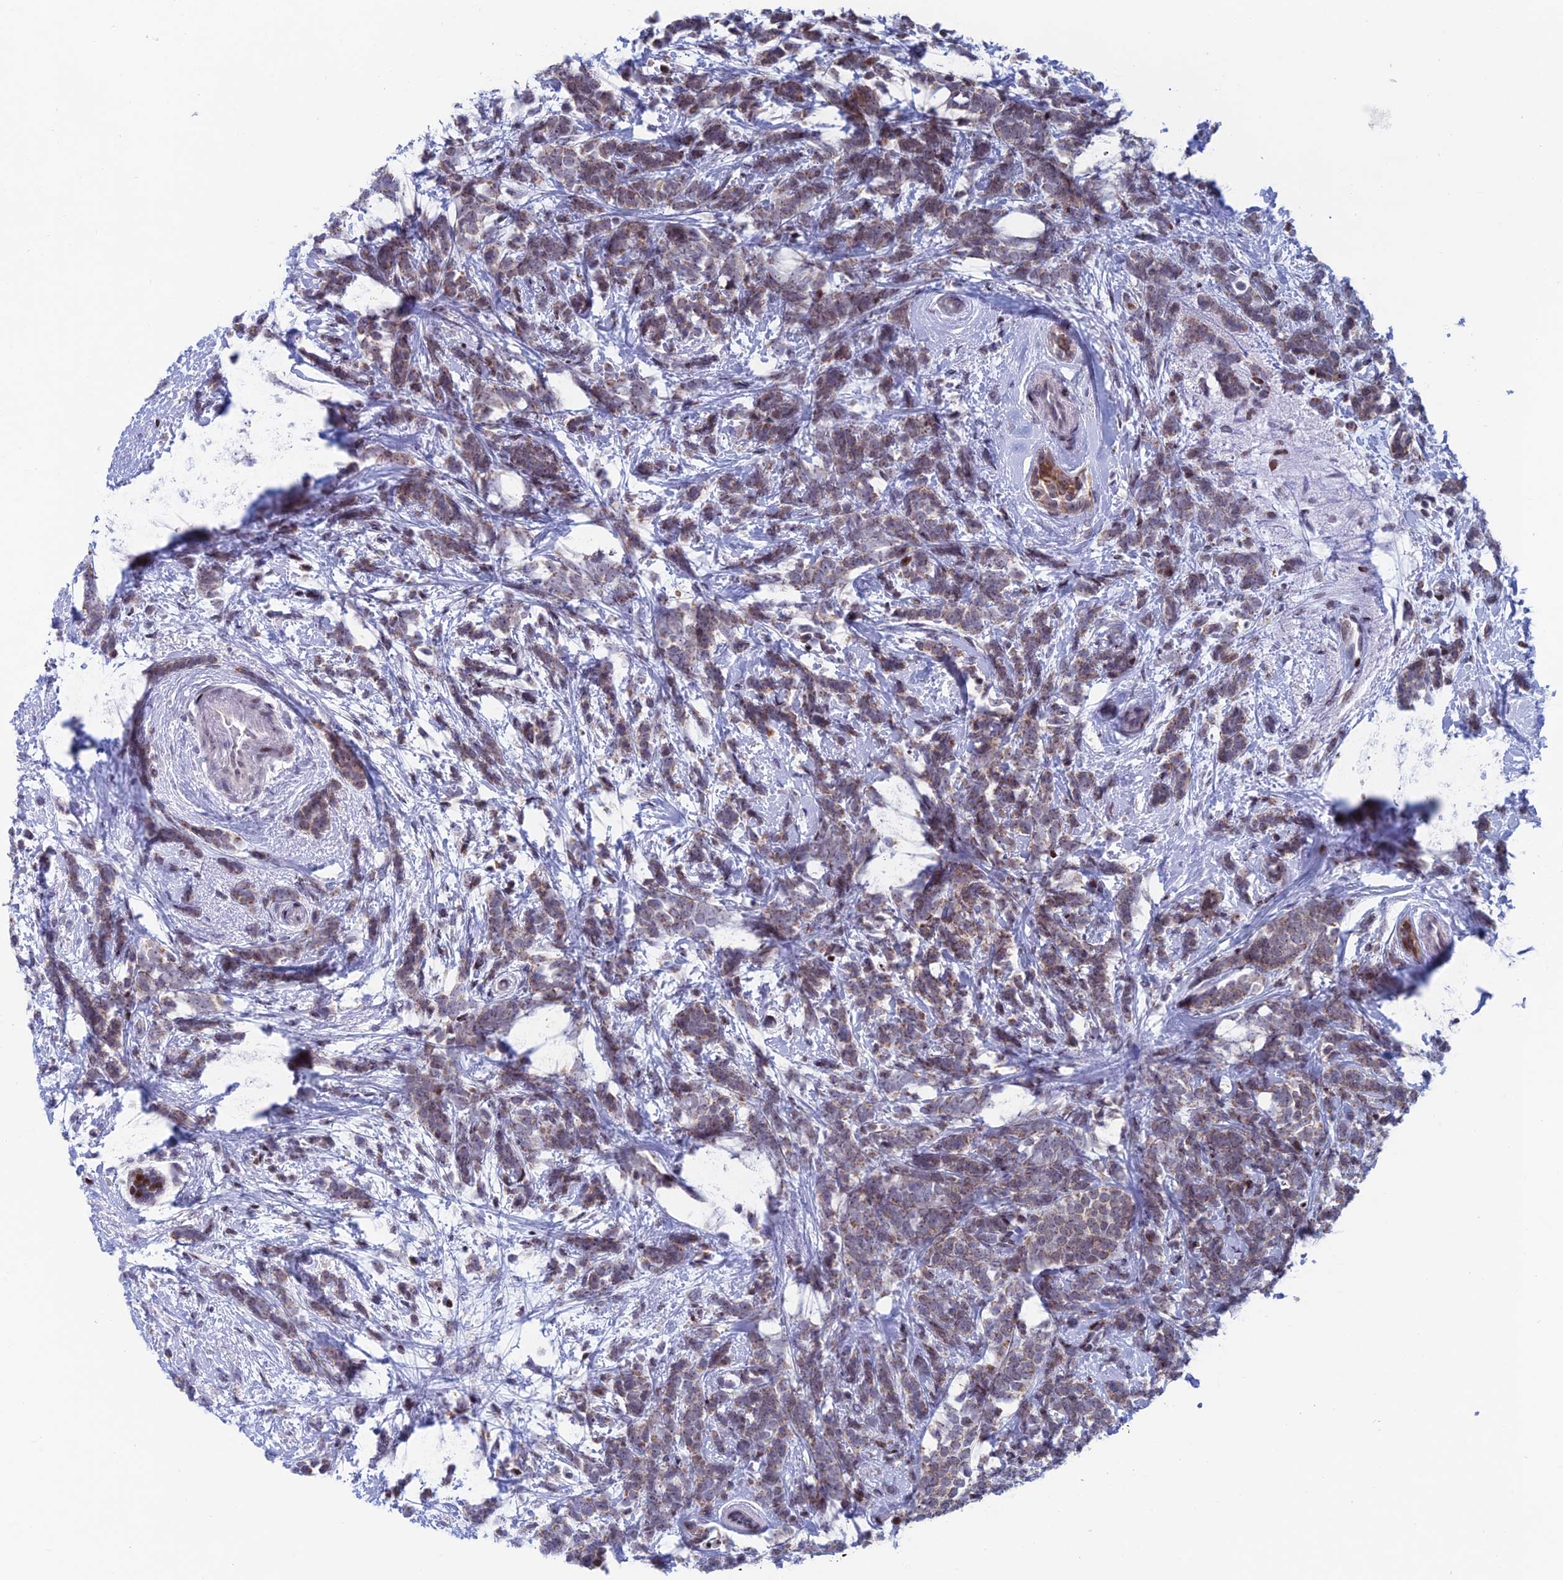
{"staining": {"intensity": "weak", "quantity": ">75%", "location": "cytoplasmic/membranous"}, "tissue": "breast cancer", "cell_type": "Tumor cells", "image_type": "cancer", "snomed": [{"axis": "morphology", "description": "Lobular carcinoma"}, {"axis": "topography", "description": "Breast"}], "caption": "IHC micrograph of lobular carcinoma (breast) stained for a protein (brown), which displays low levels of weak cytoplasmic/membranous staining in approximately >75% of tumor cells.", "gene": "AFF3", "patient": {"sex": "female", "age": 58}}